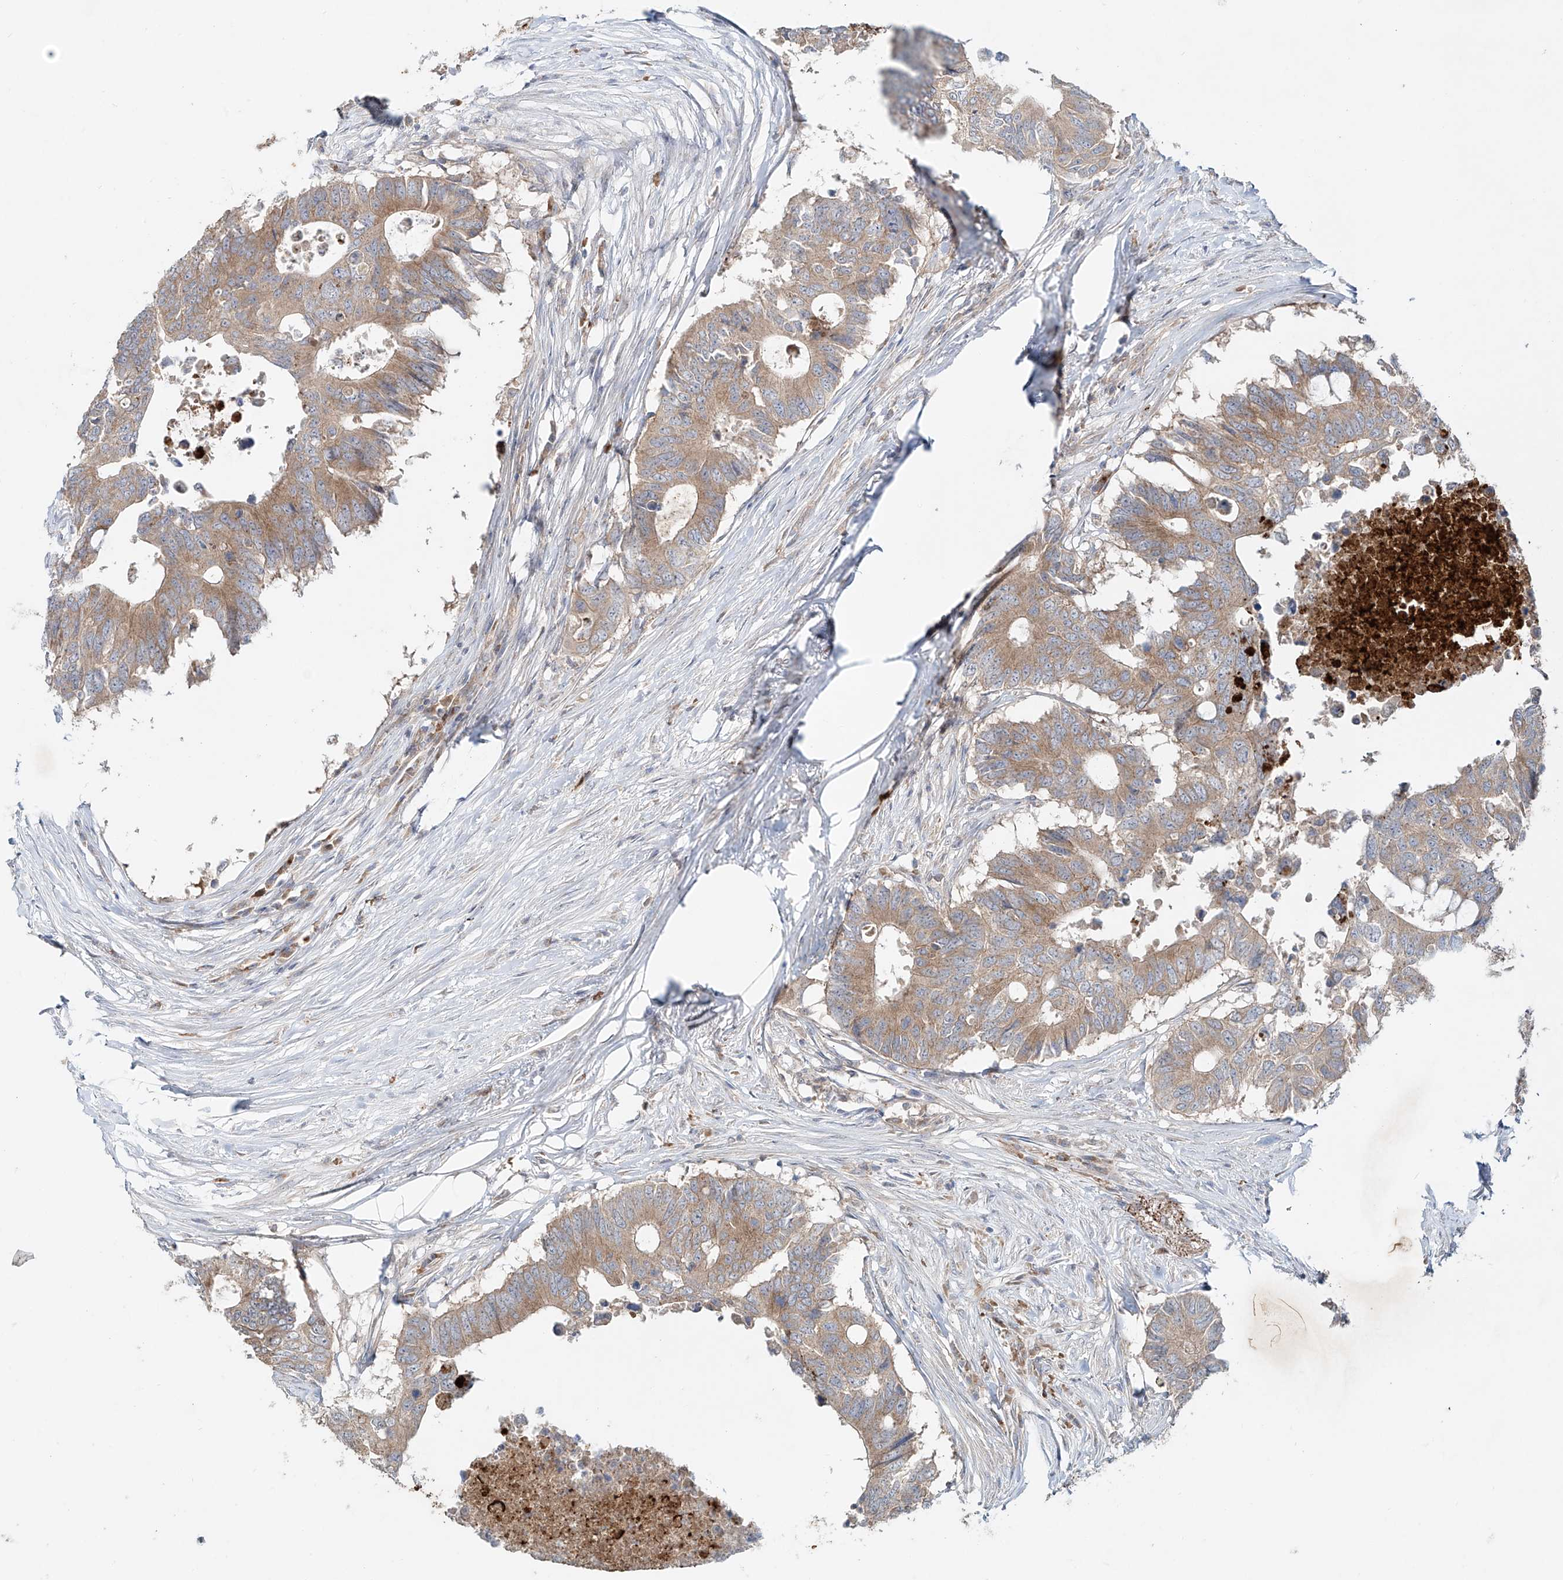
{"staining": {"intensity": "moderate", "quantity": ">75%", "location": "cytoplasmic/membranous"}, "tissue": "colorectal cancer", "cell_type": "Tumor cells", "image_type": "cancer", "snomed": [{"axis": "morphology", "description": "Adenocarcinoma, NOS"}, {"axis": "topography", "description": "Colon"}], "caption": "Colorectal cancer was stained to show a protein in brown. There is medium levels of moderate cytoplasmic/membranous positivity in approximately >75% of tumor cells.", "gene": "TJAP1", "patient": {"sex": "male", "age": 71}}